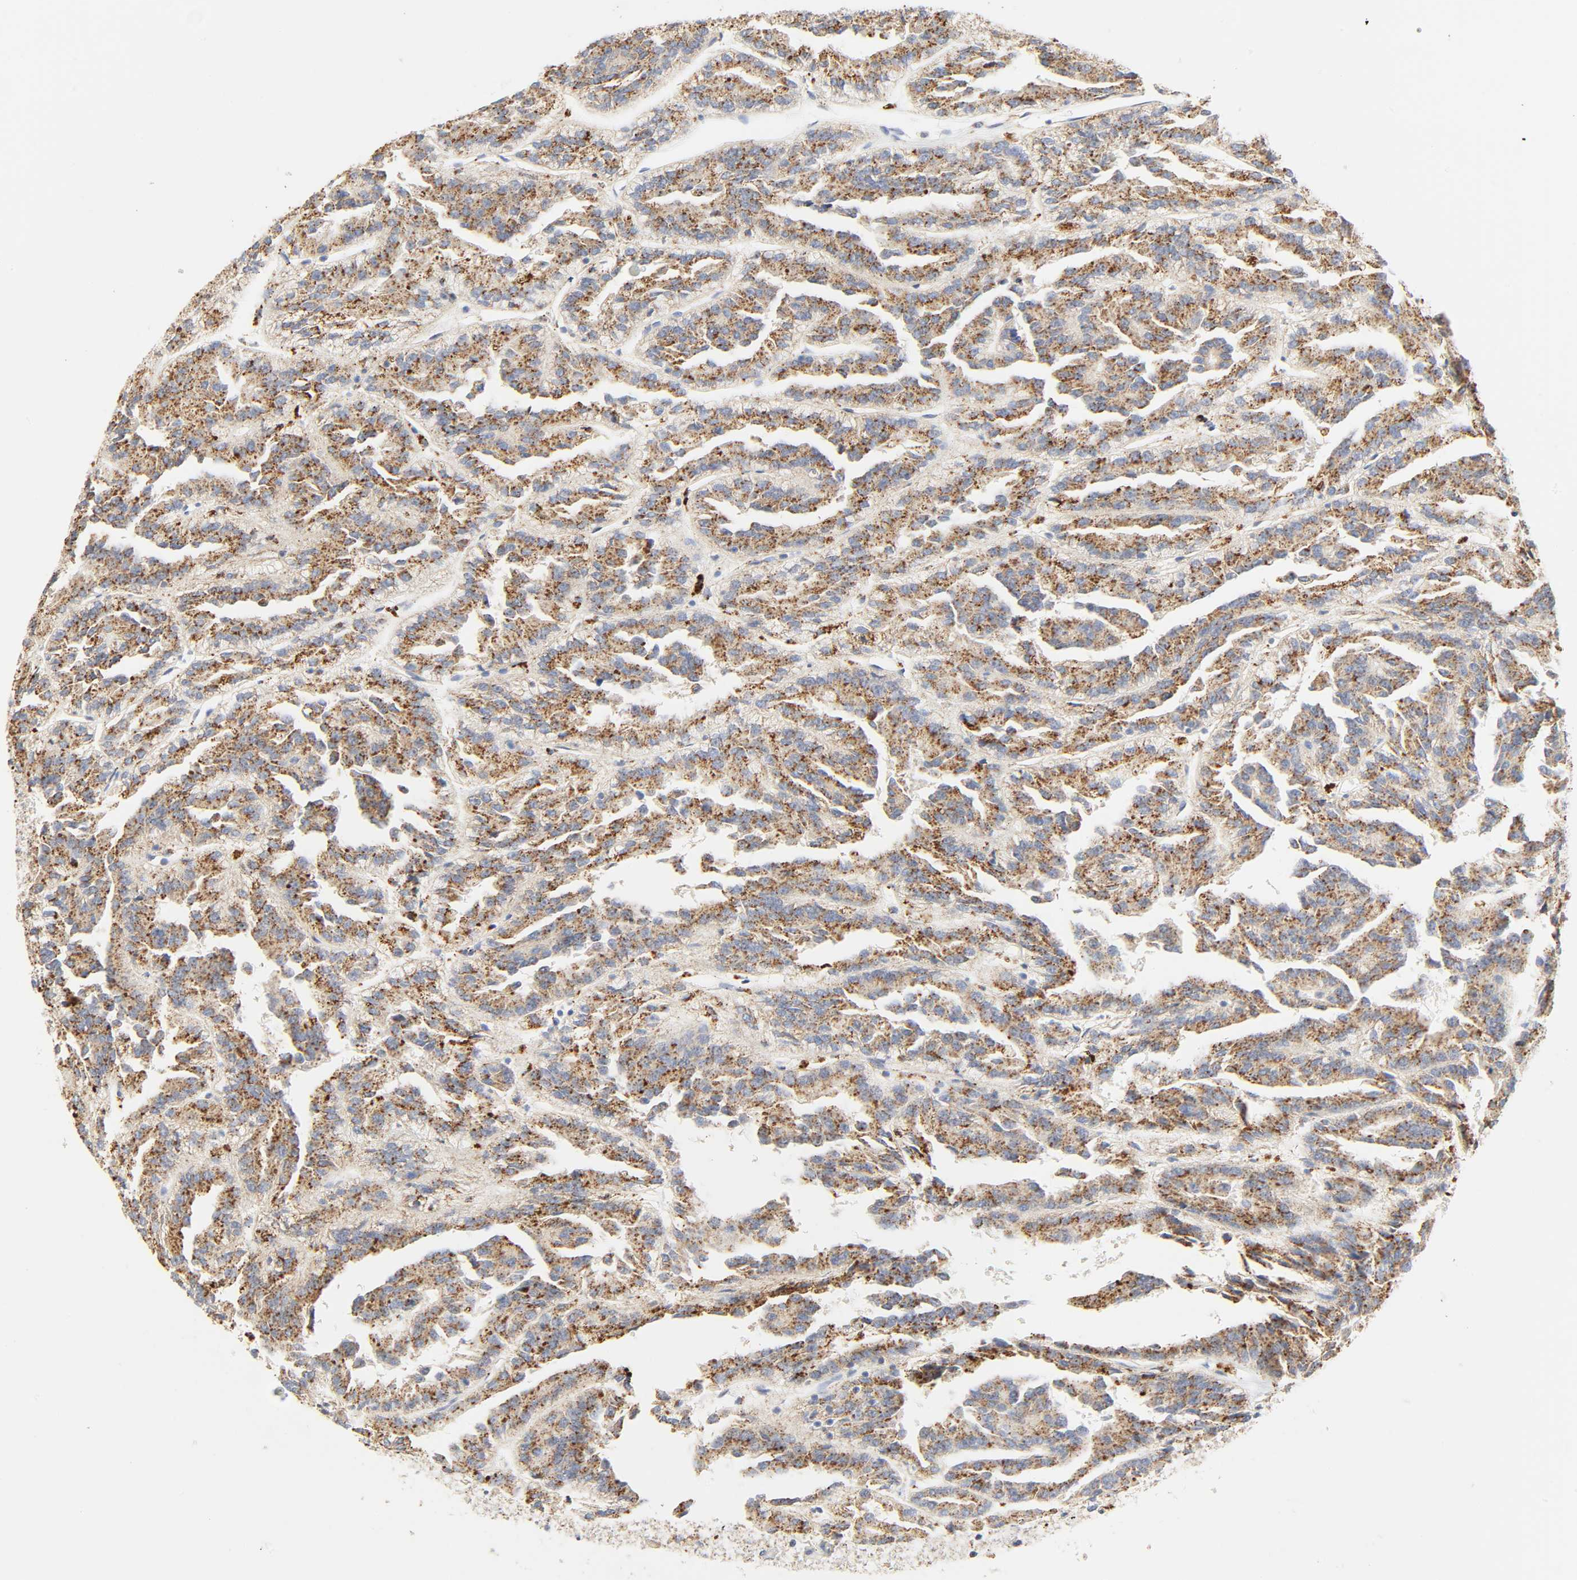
{"staining": {"intensity": "strong", "quantity": ">75%", "location": "cytoplasmic/membranous"}, "tissue": "renal cancer", "cell_type": "Tumor cells", "image_type": "cancer", "snomed": [{"axis": "morphology", "description": "Adenocarcinoma, NOS"}, {"axis": "topography", "description": "Kidney"}], "caption": "Immunohistochemistry (IHC) photomicrograph of renal cancer (adenocarcinoma) stained for a protein (brown), which demonstrates high levels of strong cytoplasmic/membranous expression in approximately >75% of tumor cells.", "gene": "CAMK2A", "patient": {"sex": "male", "age": 46}}